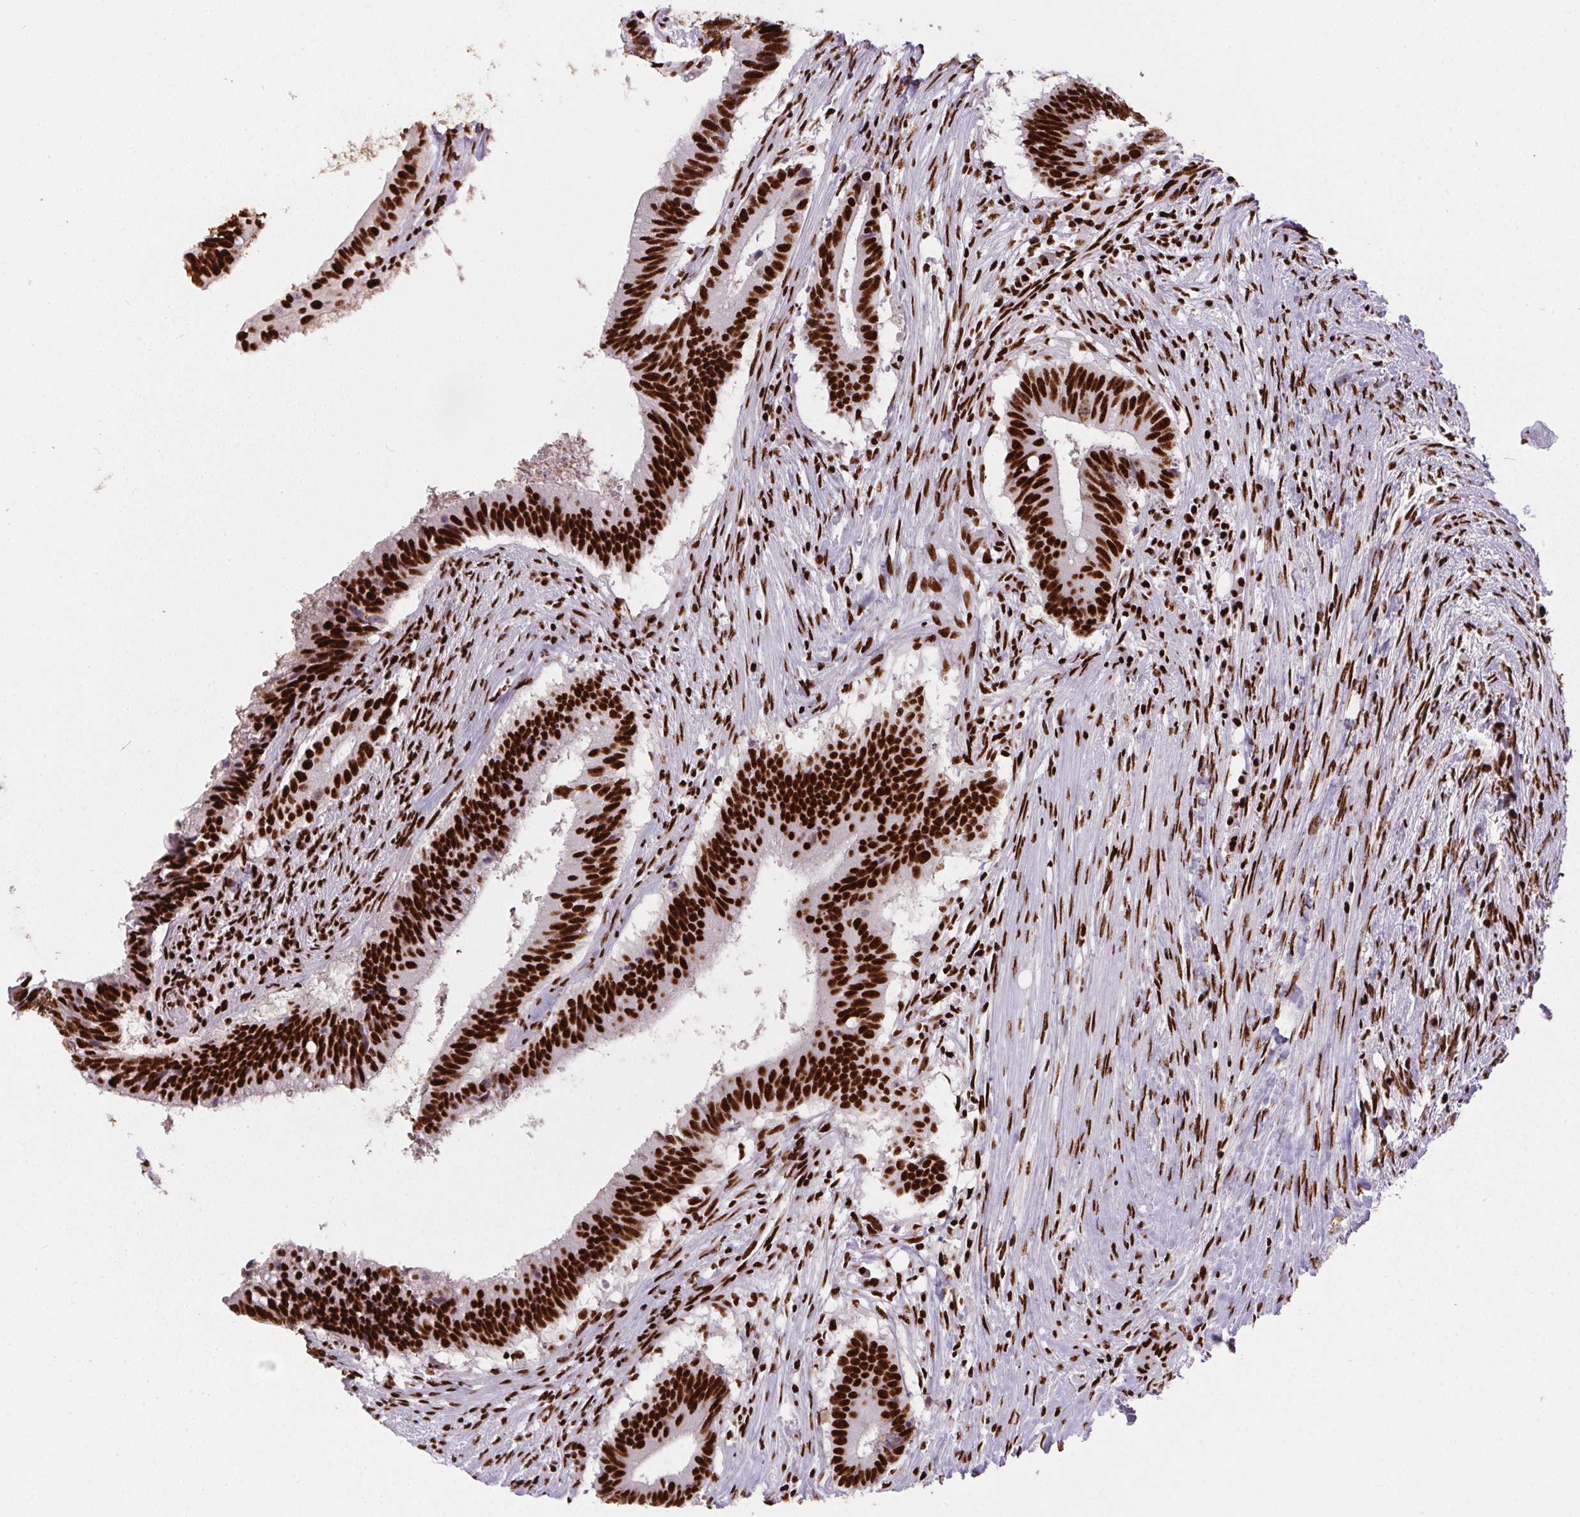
{"staining": {"intensity": "strong", "quantity": ">75%", "location": "nuclear"}, "tissue": "colorectal cancer", "cell_type": "Tumor cells", "image_type": "cancer", "snomed": [{"axis": "morphology", "description": "Adenocarcinoma, NOS"}, {"axis": "topography", "description": "Colon"}], "caption": "An image showing strong nuclear expression in about >75% of tumor cells in colorectal adenocarcinoma, as visualized by brown immunohistochemical staining.", "gene": "PAGE3", "patient": {"sex": "female", "age": 43}}